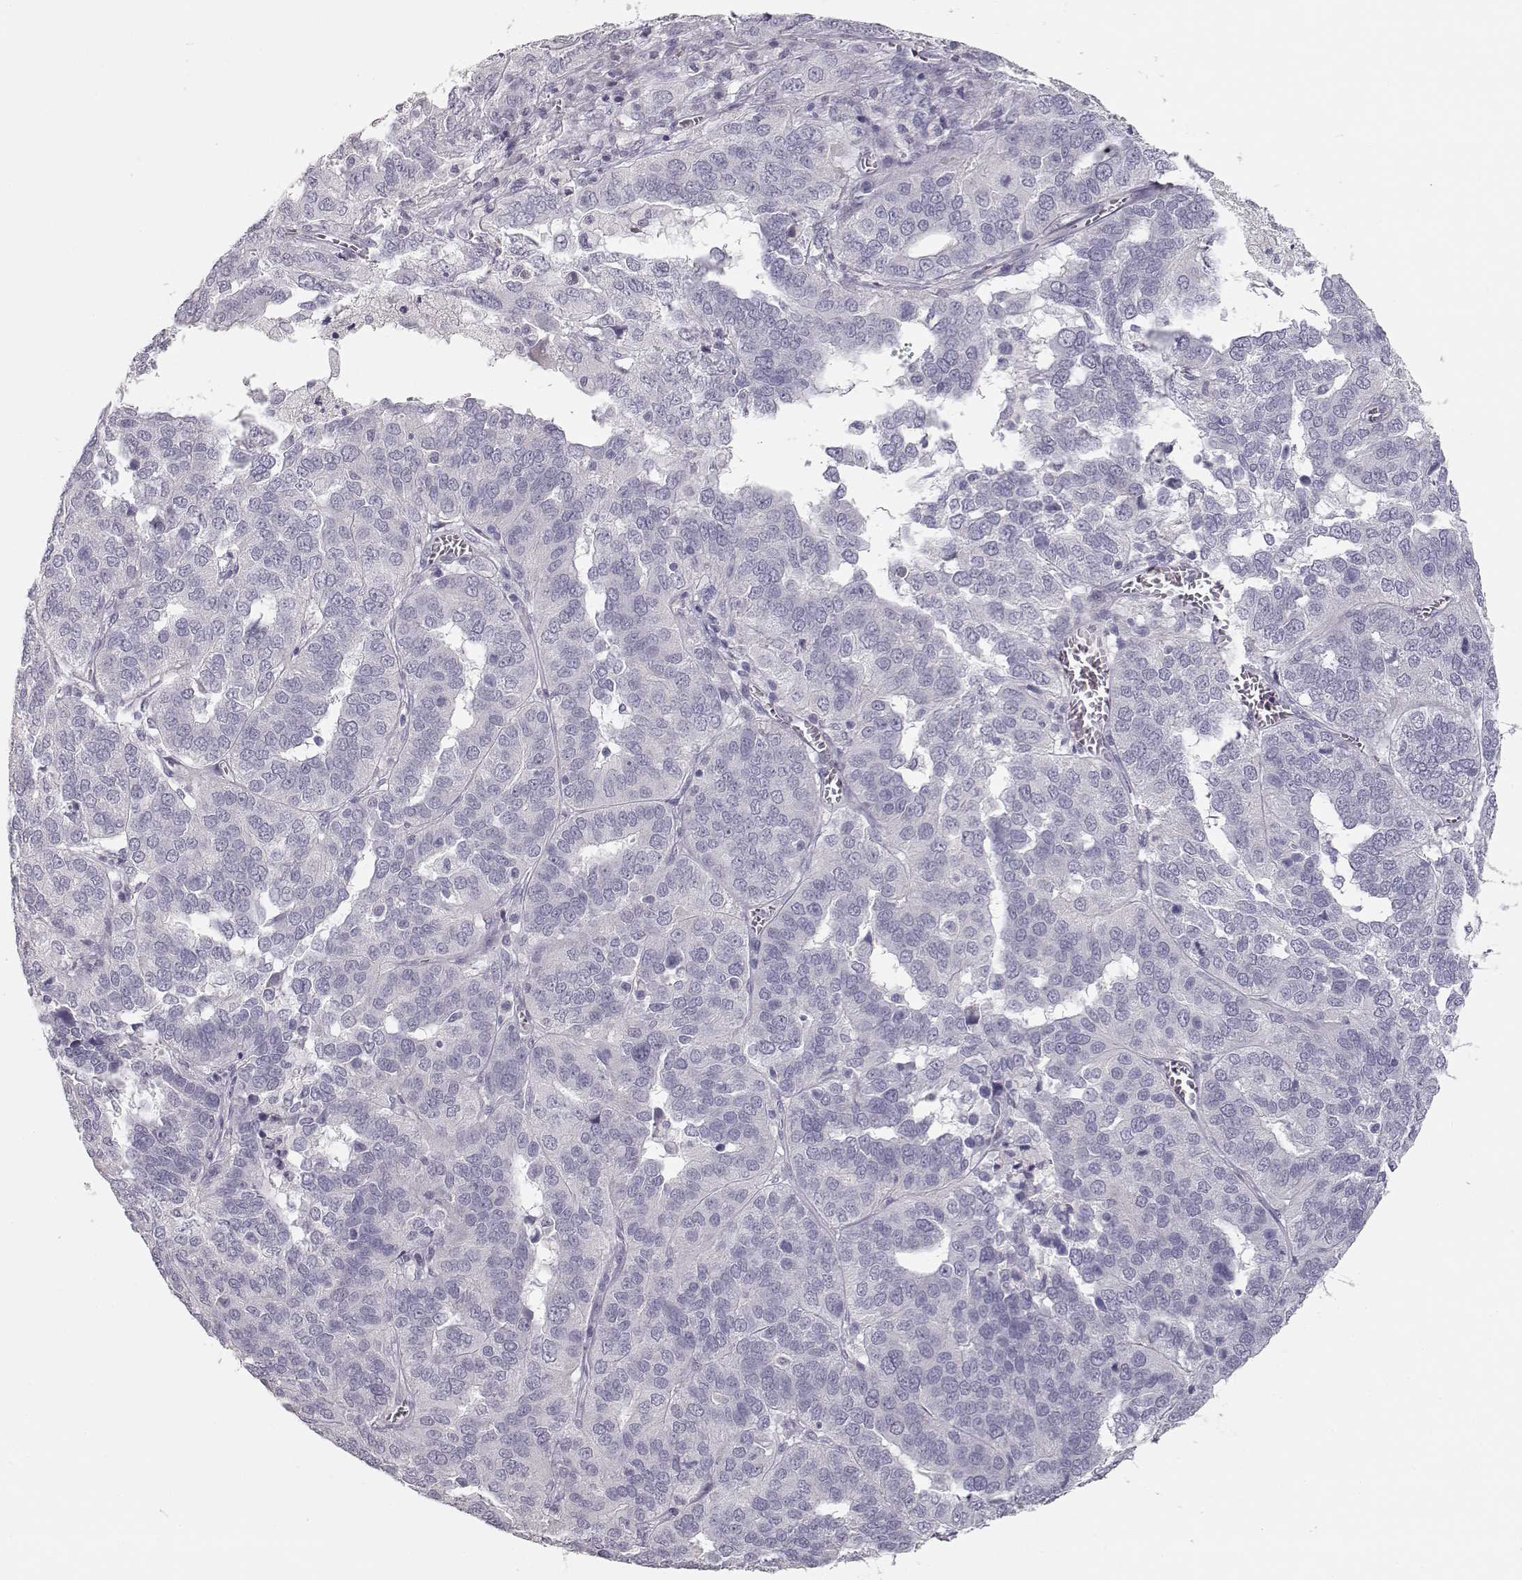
{"staining": {"intensity": "negative", "quantity": "none", "location": "none"}, "tissue": "ovarian cancer", "cell_type": "Tumor cells", "image_type": "cancer", "snomed": [{"axis": "morphology", "description": "Carcinoma, endometroid"}, {"axis": "topography", "description": "Soft tissue"}, {"axis": "topography", "description": "Ovary"}], "caption": "There is no significant expression in tumor cells of endometroid carcinoma (ovarian).", "gene": "TKTL1", "patient": {"sex": "female", "age": 52}}